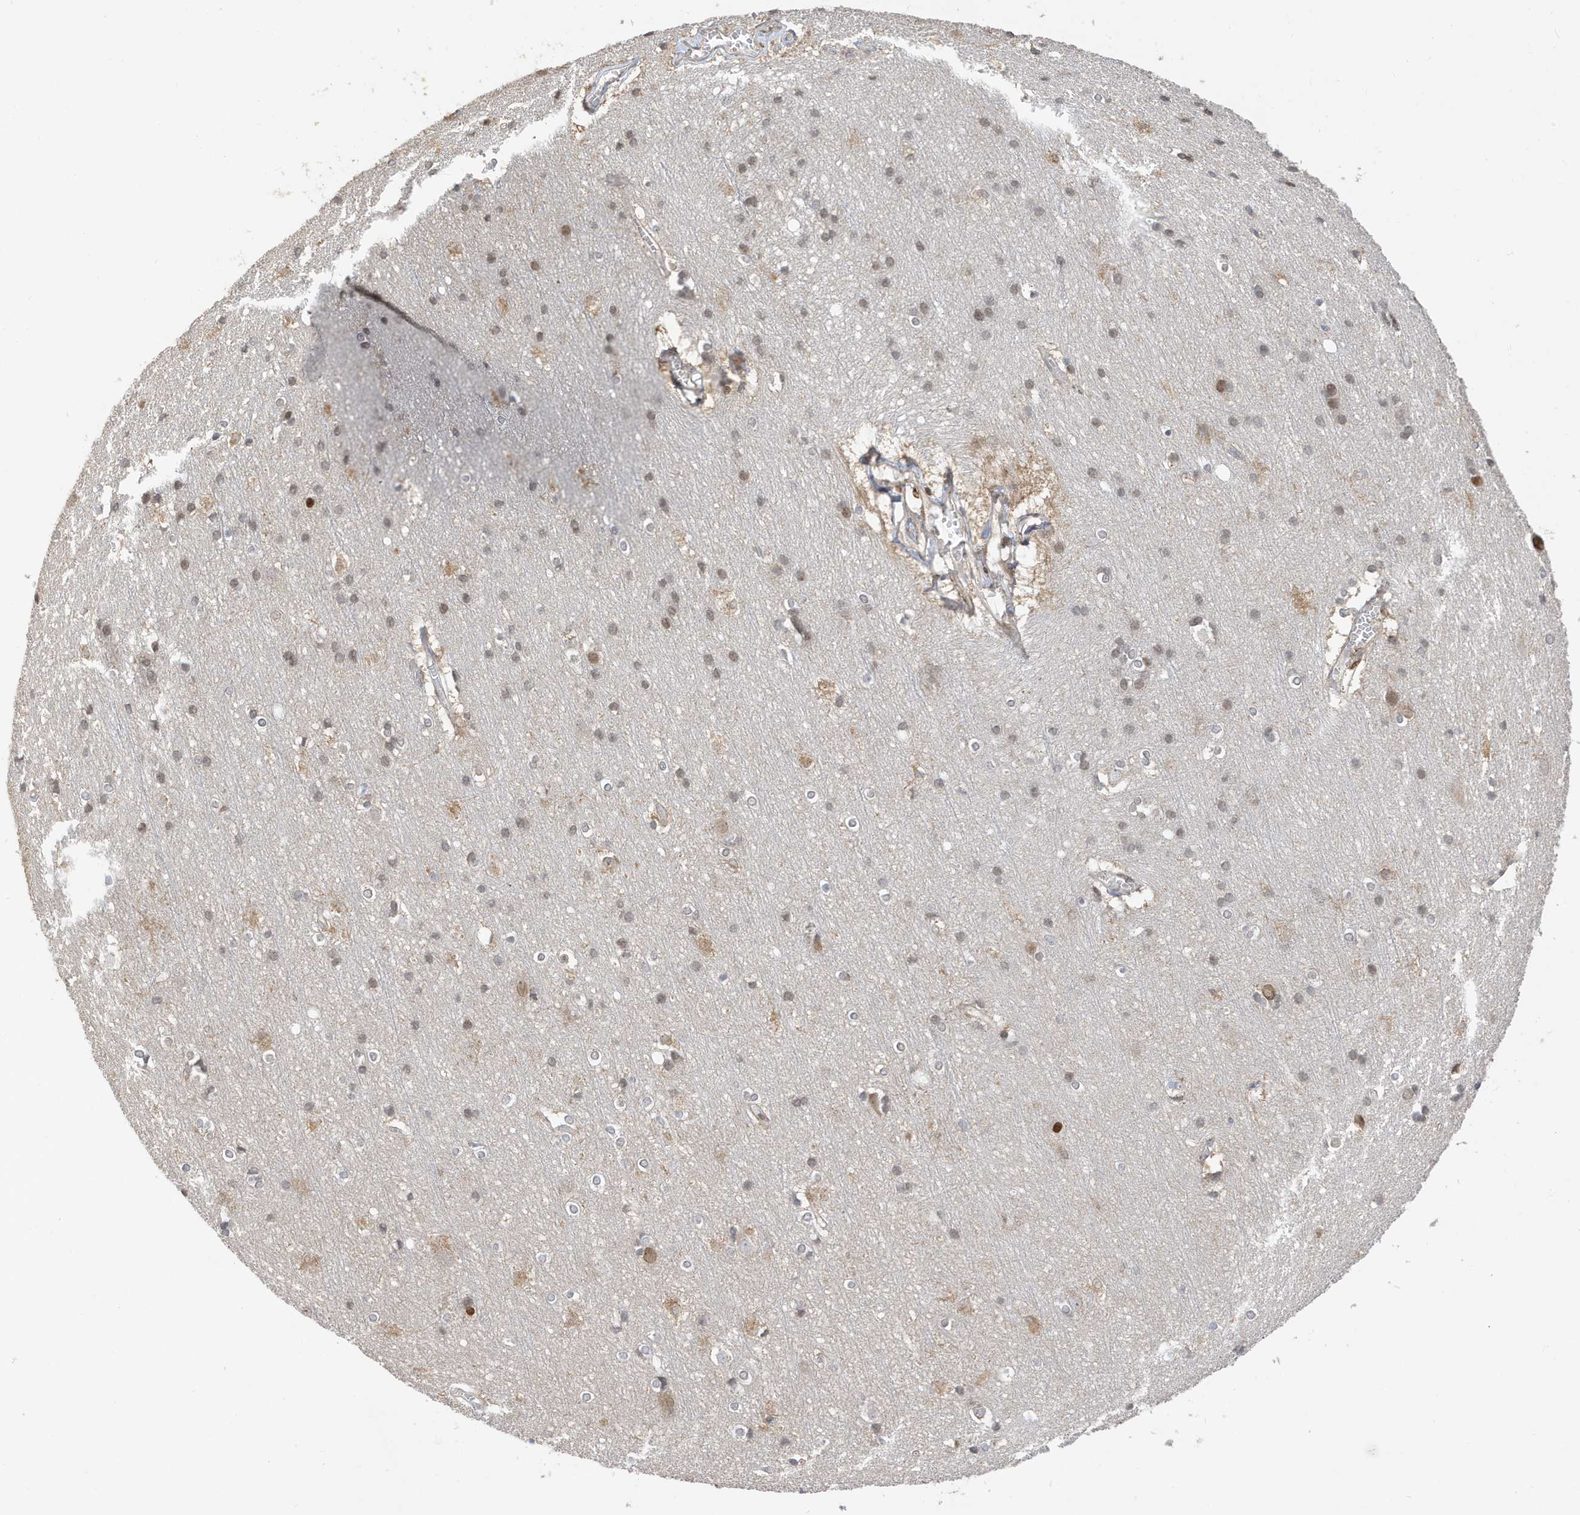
{"staining": {"intensity": "negative", "quantity": "none", "location": "none"}, "tissue": "cerebral cortex", "cell_type": "Endothelial cells", "image_type": "normal", "snomed": [{"axis": "morphology", "description": "Normal tissue, NOS"}, {"axis": "topography", "description": "Cerebral cortex"}], "caption": "Immunohistochemistry of normal human cerebral cortex demonstrates no expression in endothelial cells.", "gene": "TAB3", "patient": {"sex": "male", "age": 54}}